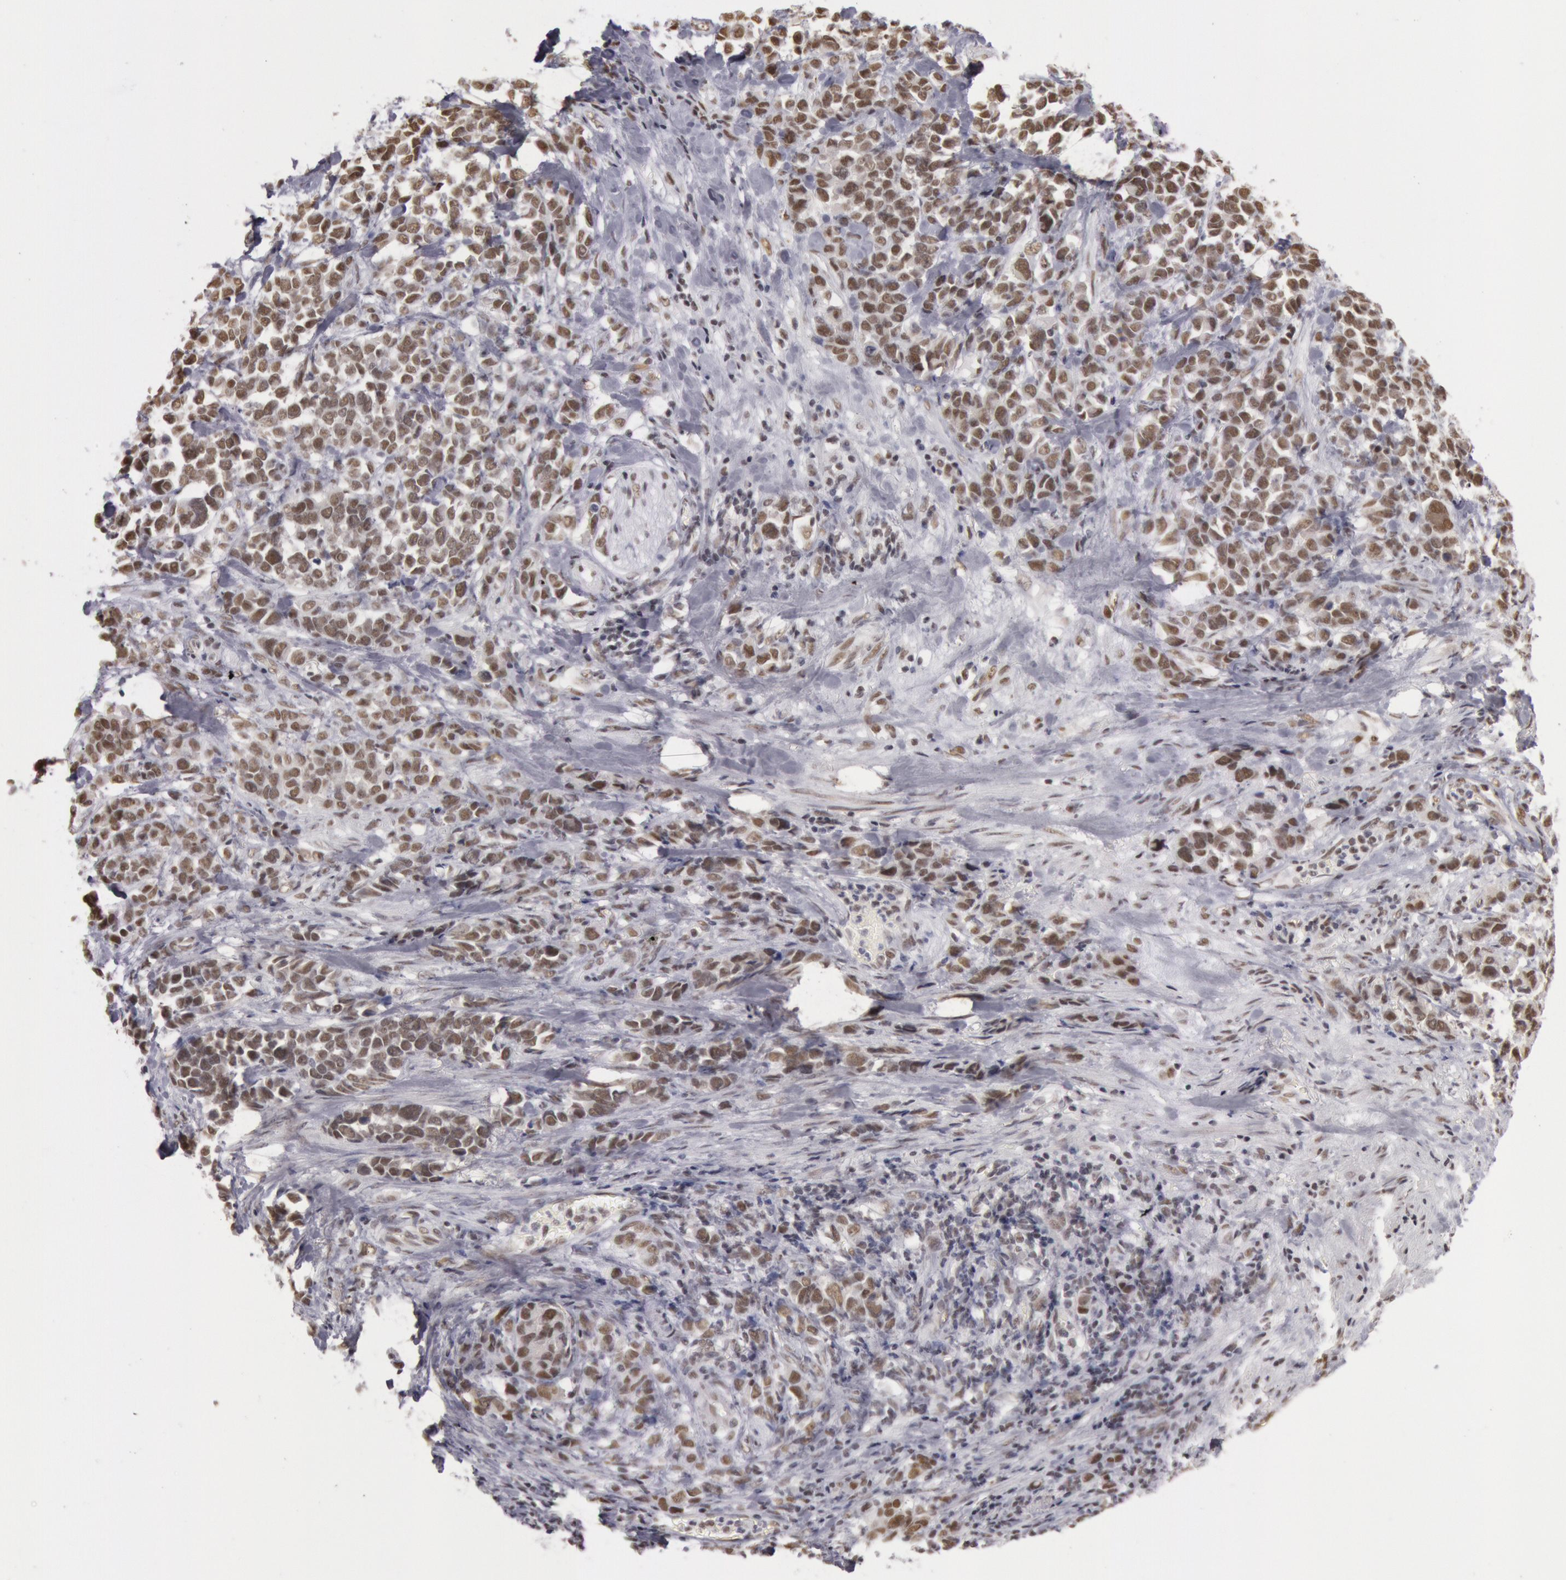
{"staining": {"intensity": "moderate", "quantity": ">75%", "location": "cytoplasmic/membranous,nuclear"}, "tissue": "stomach cancer", "cell_type": "Tumor cells", "image_type": "cancer", "snomed": [{"axis": "morphology", "description": "Adenocarcinoma, NOS"}, {"axis": "topography", "description": "Stomach, upper"}], "caption": "The immunohistochemical stain shows moderate cytoplasmic/membranous and nuclear positivity in tumor cells of stomach cancer tissue. The staining was performed using DAB, with brown indicating positive protein expression. Nuclei are stained blue with hematoxylin.", "gene": "ESS2", "patient": {"sex": "male", "age": 71}}